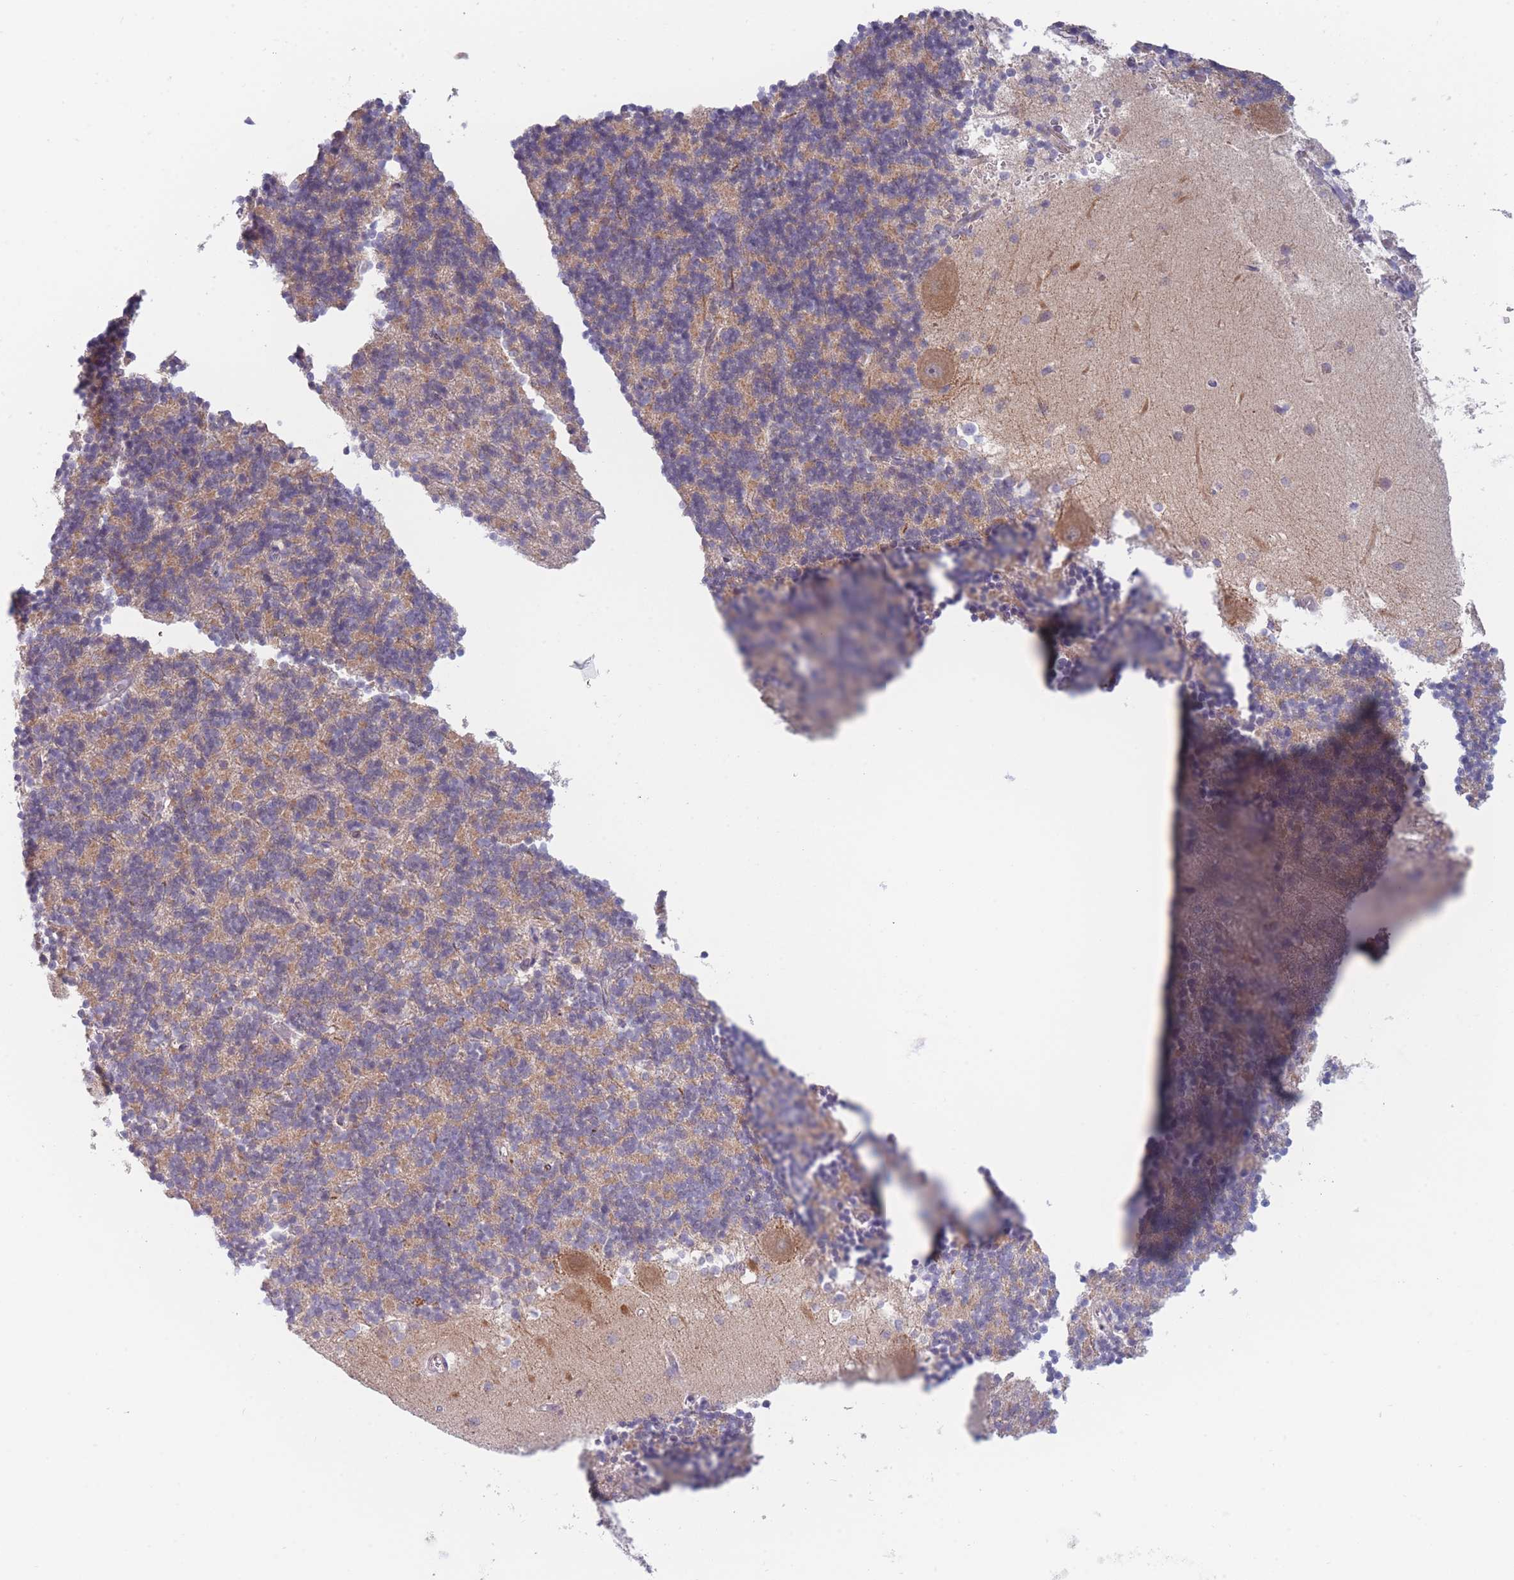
{"staining": {"intensity": "weak", "quantity": "25%-75%", "location": "cytoplasmic/membranous"}, "tissue": "cerebellum", "cell_type": "Cells in granular layer", "image_type": "normal", "snomed": [{"axis": "morphology", "description": "Normal tissue, NOS"}, {"axis": "topography", "description": "Cerebellum"}], "caption": "Immunohistochemistry (IHC) image of benign human cerebellum stained for a protein (brown), which displays low levels of weak cytoplasmic/membranous expression in about 25%-75% of cells in granular layer.", "gene": "FAM227B", "patient": {"sex": "male", "age": 54}}